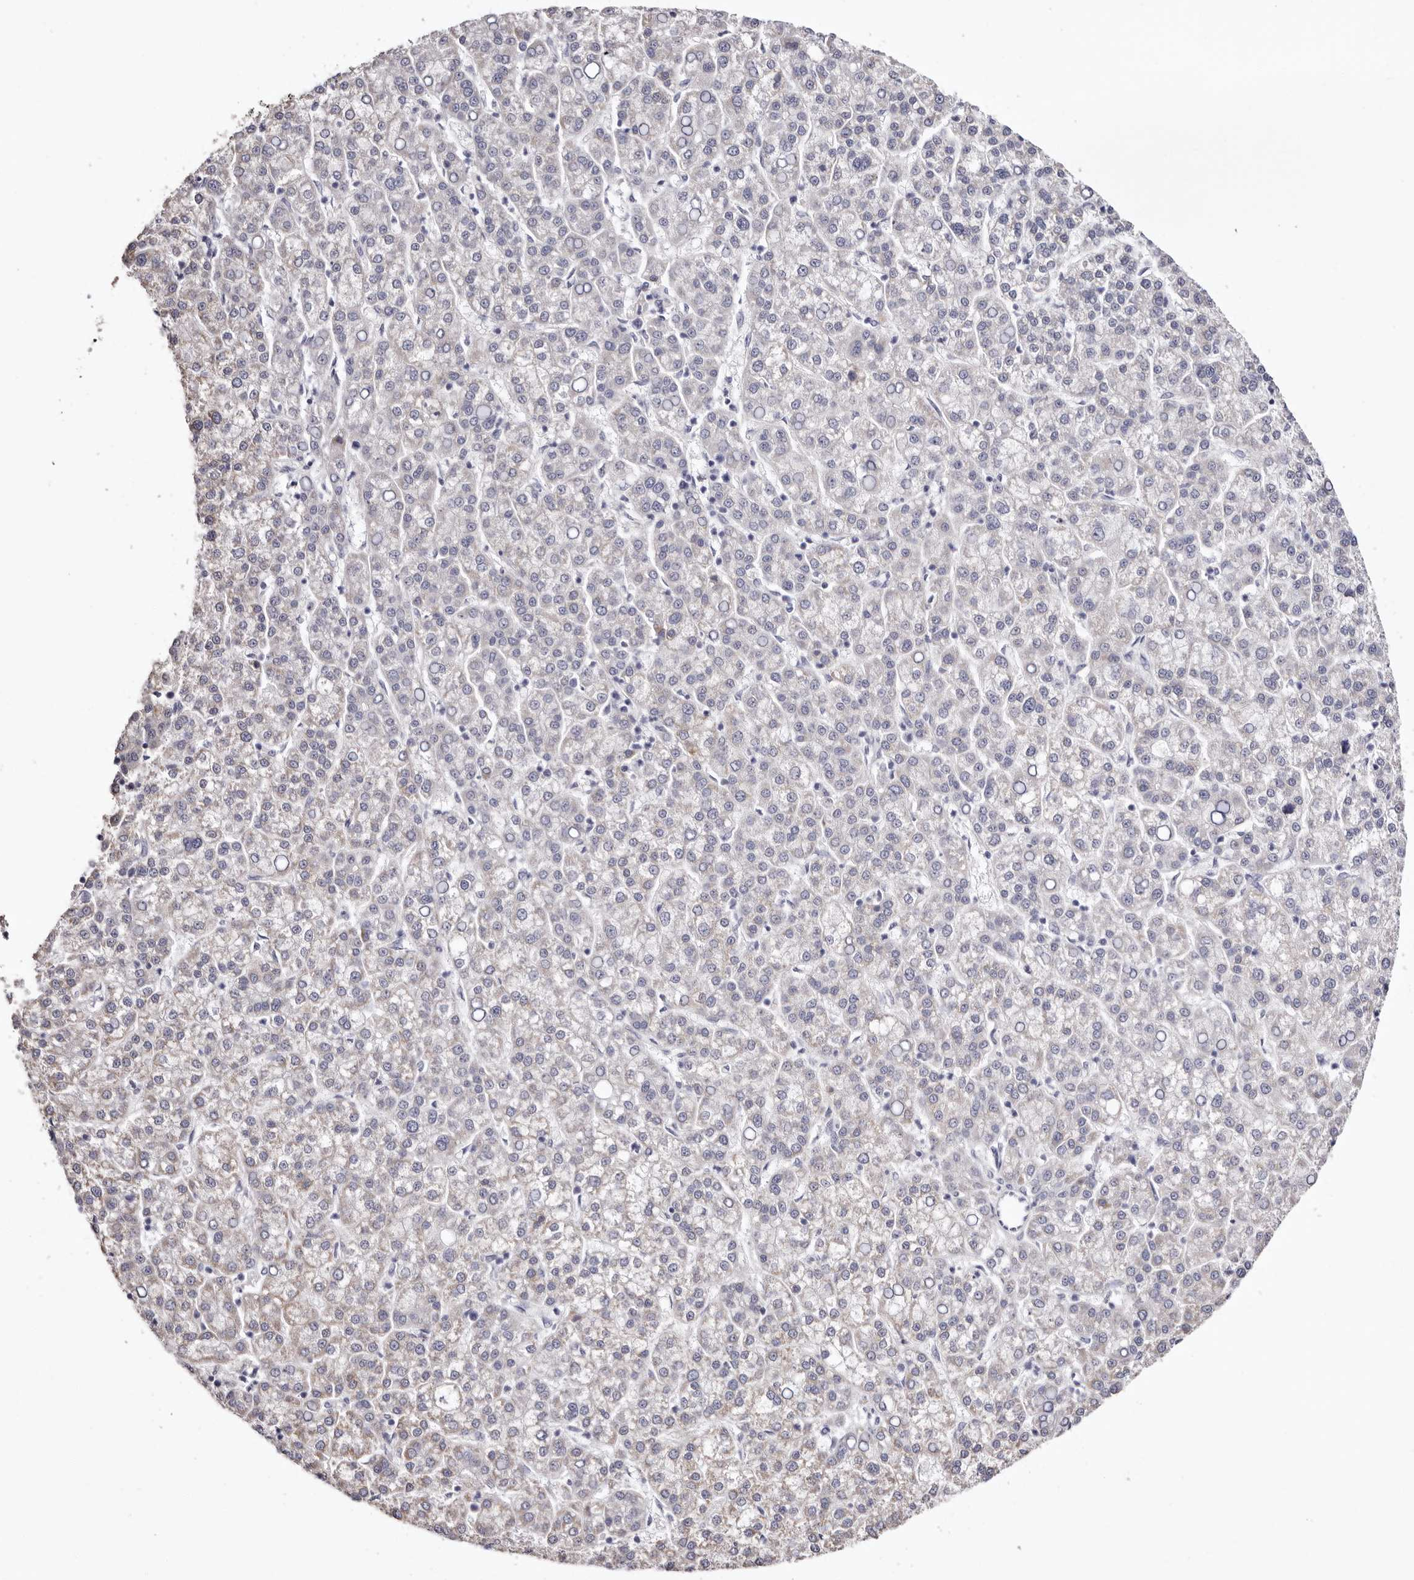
{"staining": {"intensity": "moderate", "quantity": "25%-75%", "location": "cytoplasmic/membranous"}, "tissue": "liver cancer", "cell_type": "Tumor cells", "image_type": "cancer", "snomed": [{"axis": "morphology", "description": "Carcinoma, Hepatocellular, NOS"}, {"axis": "topography", "description": "Liver"}], "caption": "Human liver hepatocellular carcinoma stained for a protein (brown) demonstrates moderate cytoplasmic/membranous positive positivity in approximately 25%-75% of tumor cells.", "gene": "LMLN", "patient": {"sex": "female", "age": 58}}